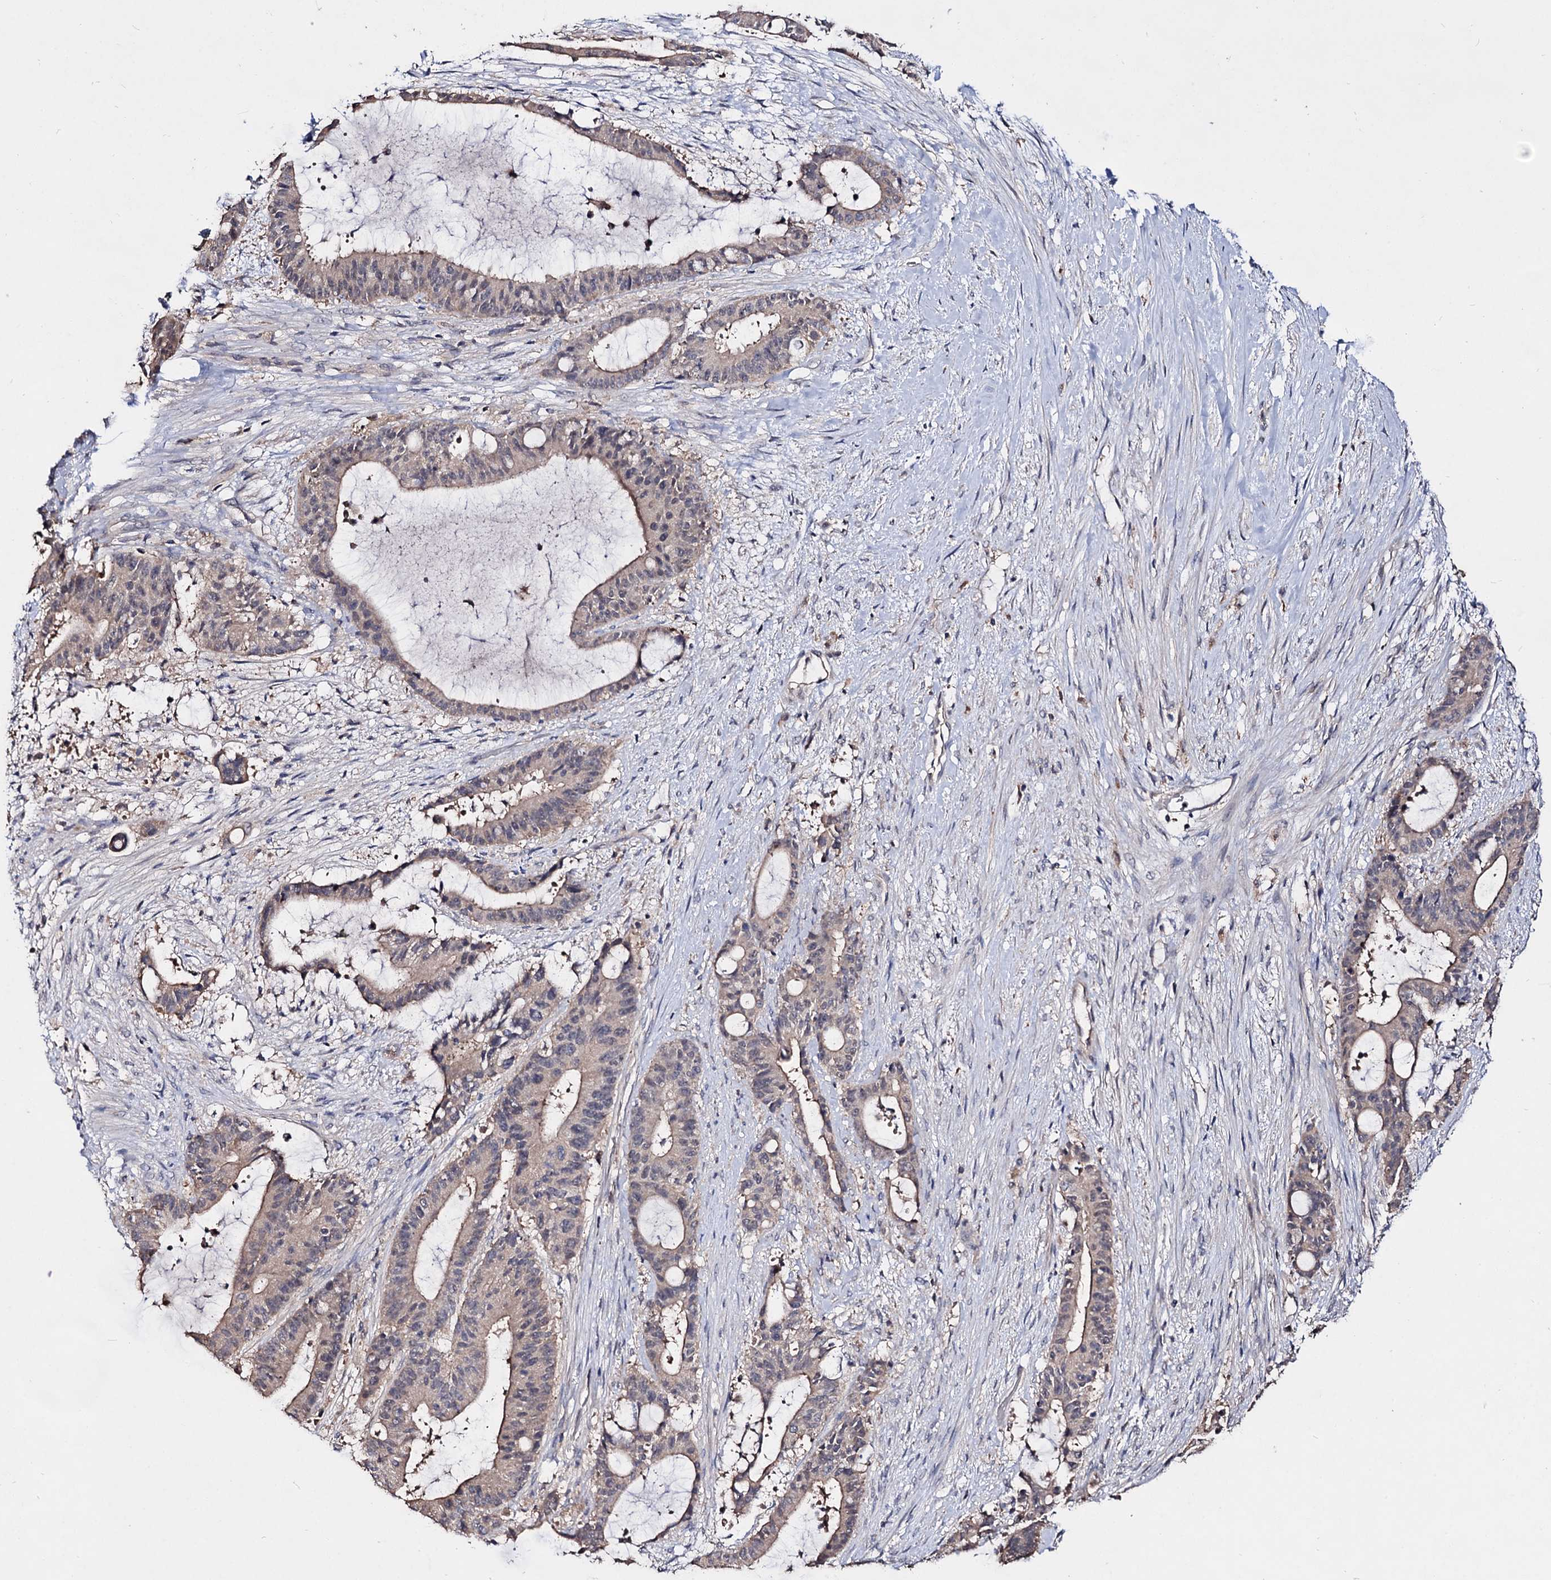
{"staining": {"intensity": "negative", "quantity": "none", "location": "none"}, "tissue": "liver cancer", "cell_type": "Tumor cells", "image_type": "cancer", "snomed": [{"axis": "morphology", "description": "Normal tissue, NOS"}, {"axis": "morphology", "description": "Cholangiocarcinoma"}, {"axis": "topography", "description": "Liver"}, {"axis": "topography", "description": "Peripheral nerve tissue"}], "caption": "This is a histopathology image of immunohistochemistry (IHC) staining of cholangiocarcinoma (liver), which shows no positivity in tumor cells.", "gene": "ACTR6", "patient": {"sex": "female", "age": 73}}